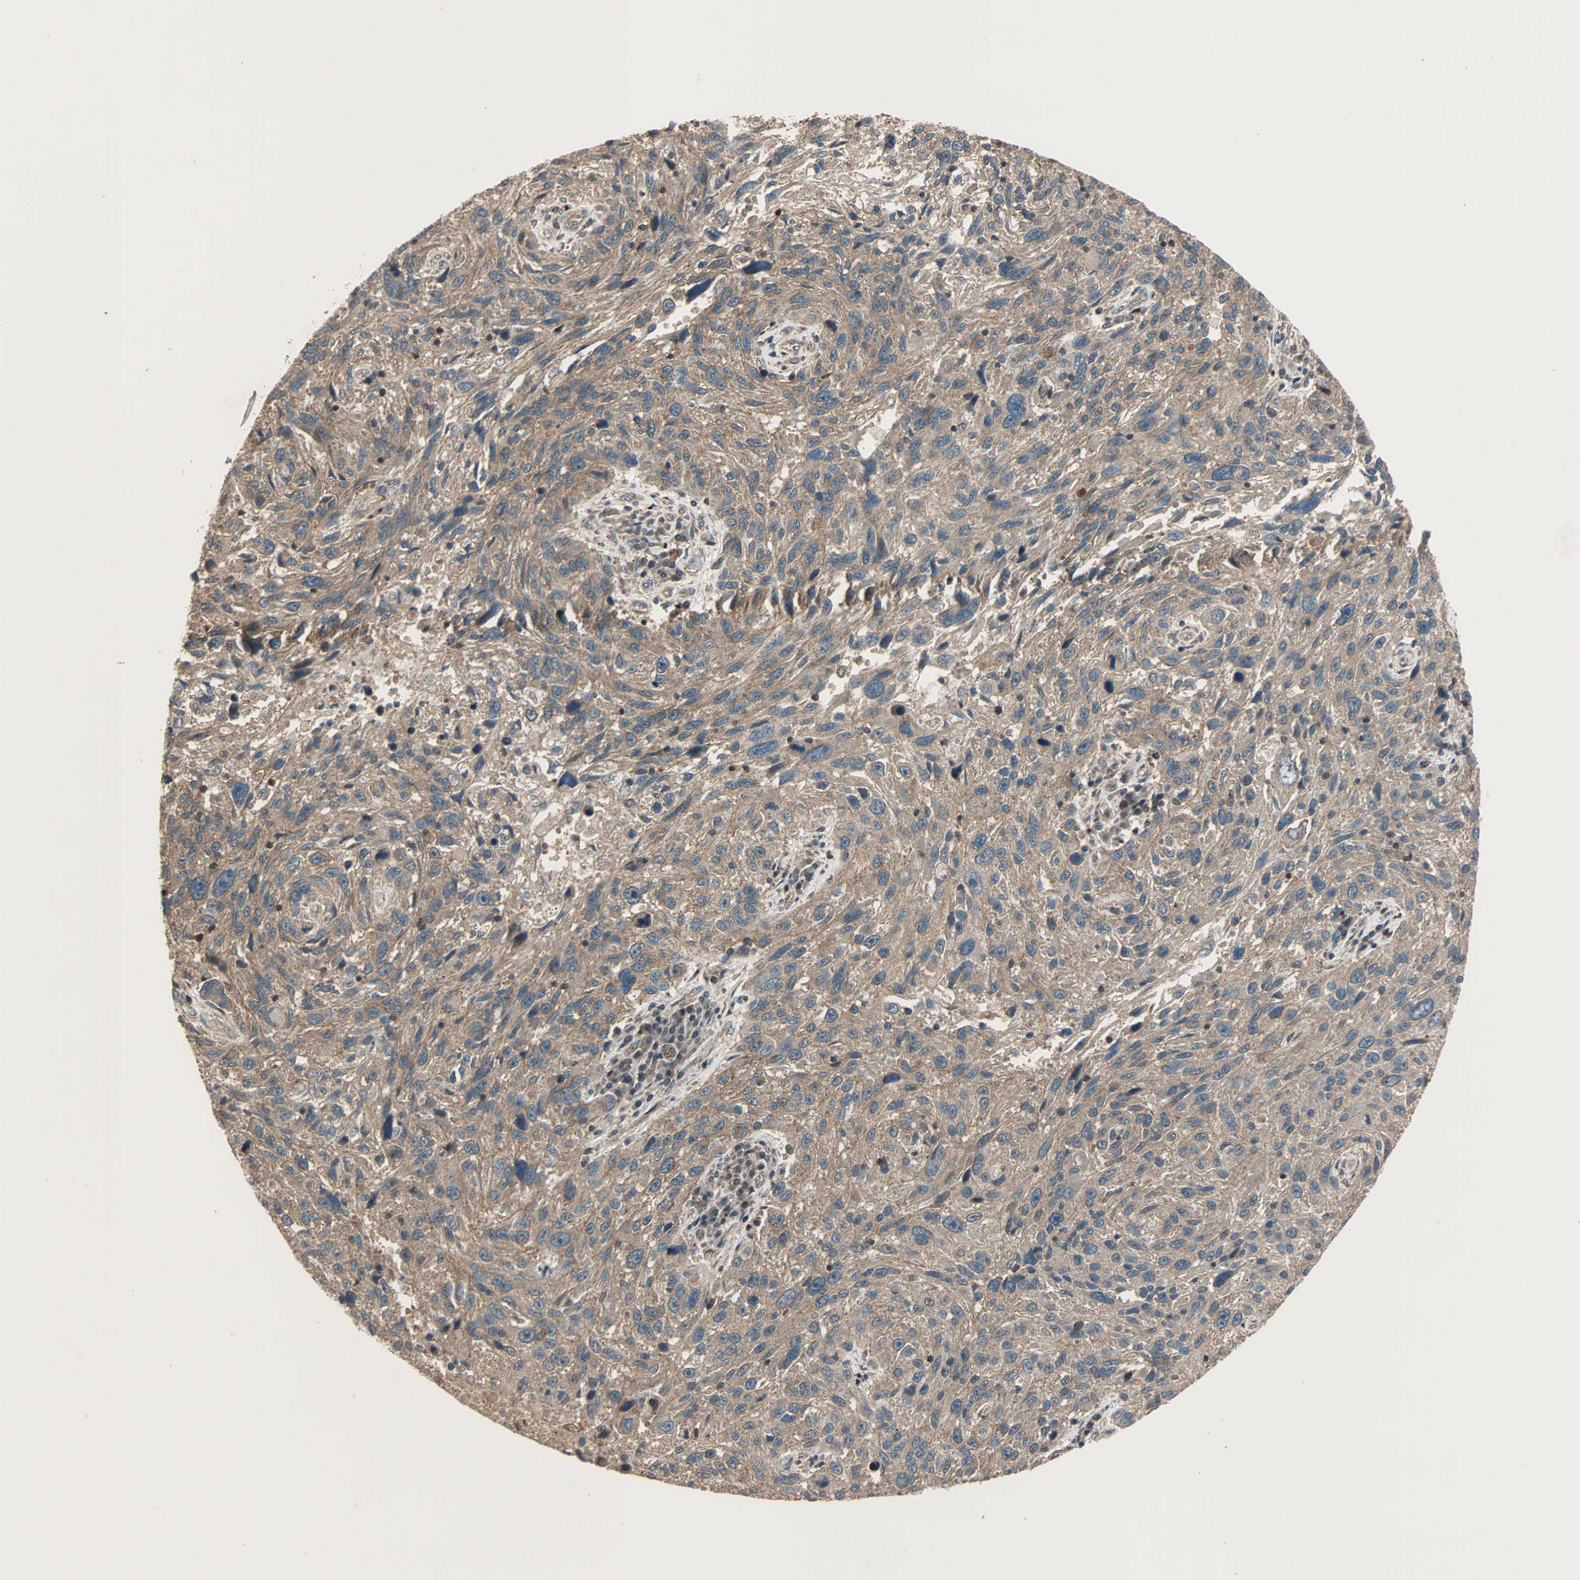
{"staining": {"intensity": "moderate", "quantity": ">75%", "location": "cytoplasmic/membranous"}, "tissue": "melanoma", "cell_type": "Tumor cells", "image_type": "cancer", "snomed": [{"axis": "morphology", "description": "Malignant melanoma, NOS"}, {"axis": "topography", "description": "Skin"}], "caption": "Immunohistochemistry of human malignant melanoma shows medium levels of moderate cytoplasmic/membranous positivity in about >75% of tumor cells. (Stains: DAB in brown, nuclei in blue, Microscopy: brightfield microscopy at high magnification).", "gene": "MAP3K21", "patient": {"sex": "male", "age": 53}}